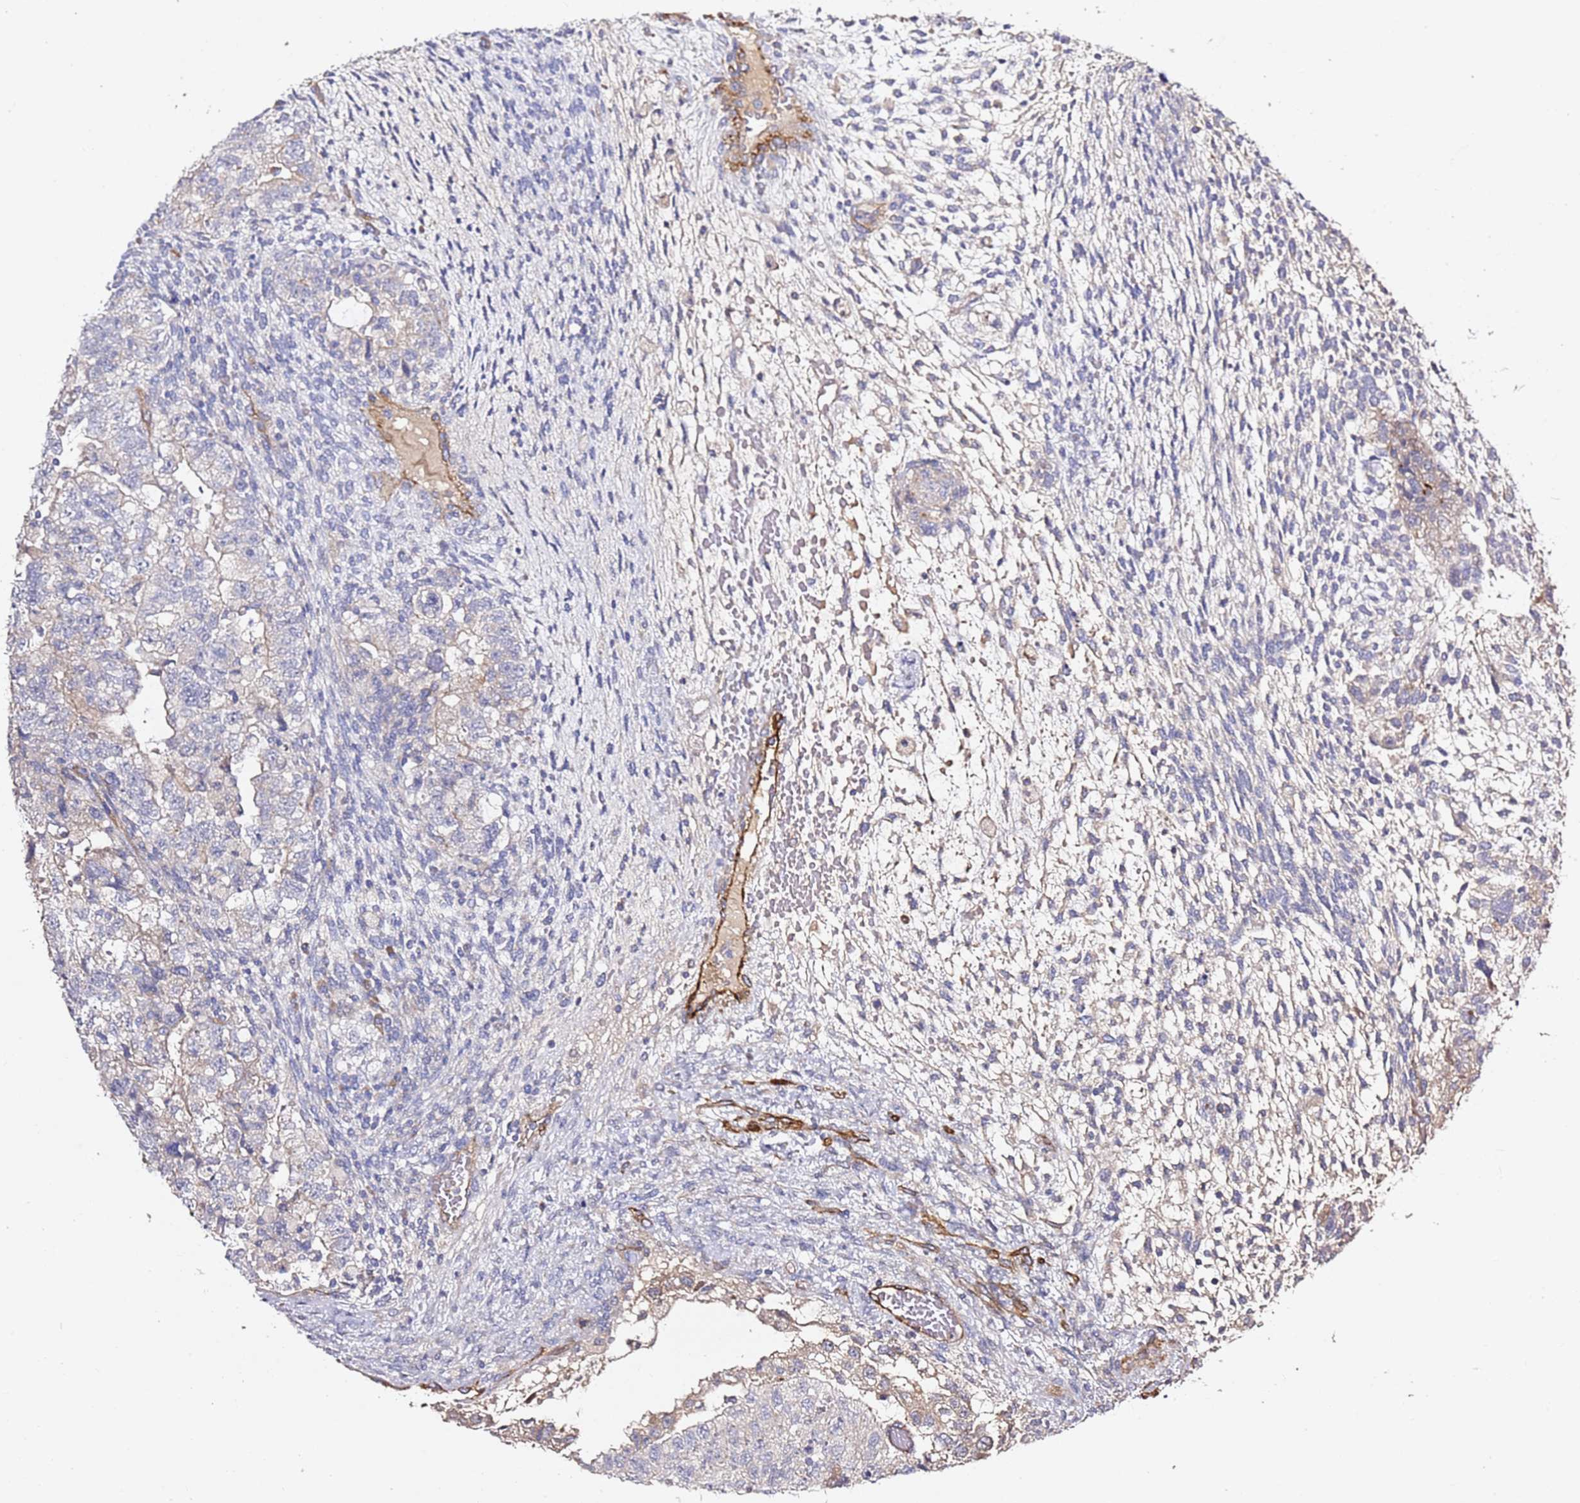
{"staining": {"intensity": "negative", "quantity": "none", "location": "none"}, "tissue": "testis cancer", "cell_type": "Tumor cells", "image_type": "cancer", "snomed": [{"axis": "morphology", "description": "Normal tissue, NOS"}, {"axis": "morphology", "description": "Carcinoma, Embryonal, NOS"}, {"axis": "topography", "description": "Testis"}], "caption": "Image shows no protein expression in tumor cells of testis cancer (embryonal carcinoma) tissue.", "gene": "EPS8L1", "patient": {"sex": "male", "age": 36}}